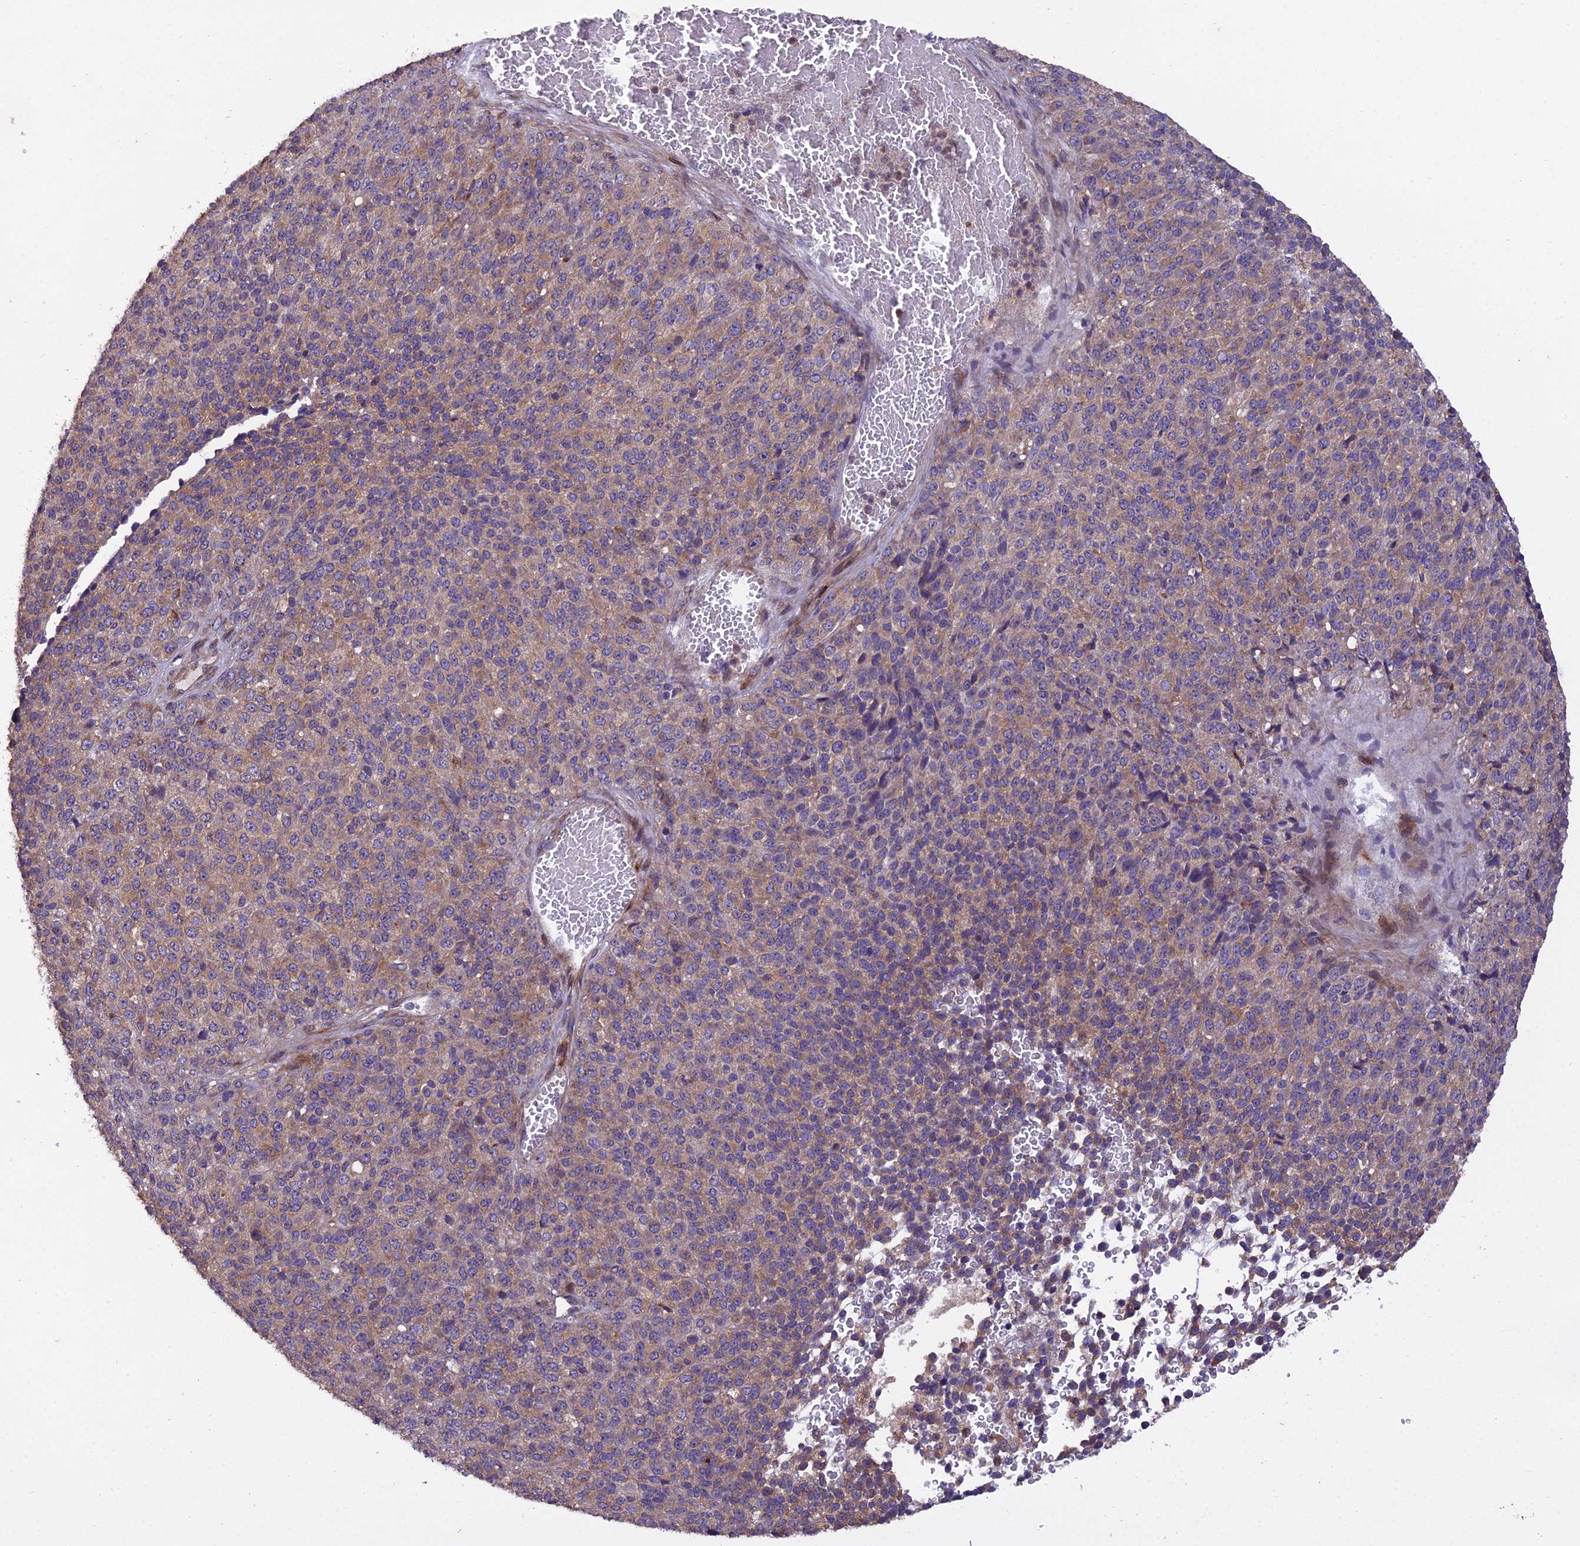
{"staining": {"intensity": "weak", "quantity": ">75%", "location": "cytoplasmic/membranous"}, "tissue": "melanoma", "cell_type": "Tumor cells", "image_type": "cancer", "snomed": [{"axis": "morphology", "description": "Malignant melanoma, Metastatic site"}, {"axis": "topography", "description": "Brain"}], "caption": "A high-resolution histopathology image shows immunohistochemistry (IHC) staining of malignant melanoma (metastatic site), which exhibits weak cytoplasmic/membranous expression in about >75% of tumor cells.", "gene": "CENPL", "patient": {"sex": "female", "age": 56}}